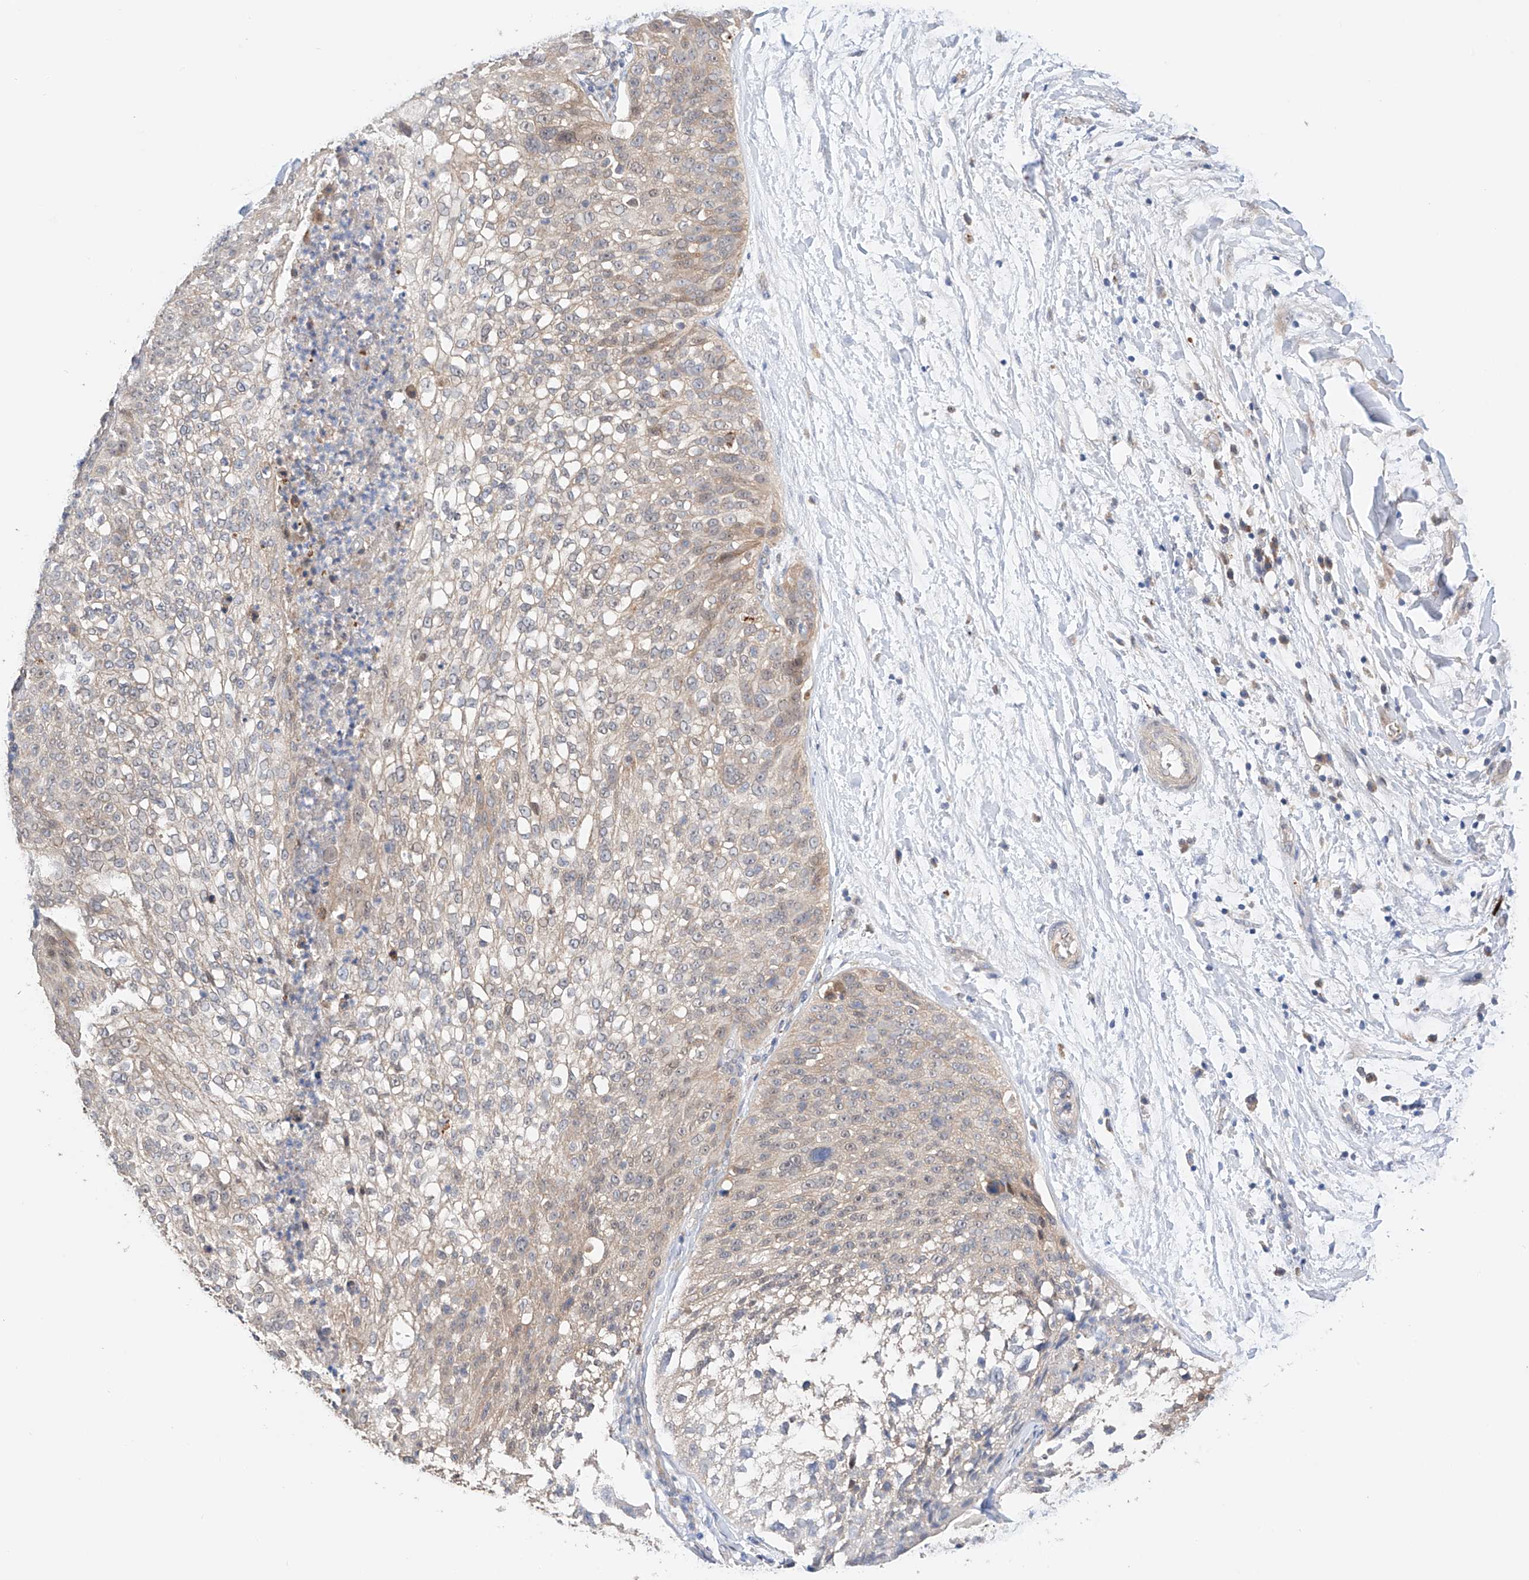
{"staining": {"intensity": "negative", "quantity": "none", "location": "none"}, "tissue": "lung cancer", "cell_type": "Tumor cells", "image_type": "cancer", "snomed": [{"axis": "morphology", "description": "Inflammation, NOS"}, {"axis": "morphology", "description": "Squamous cell carcinoma, NOS"}, {"axis": "topography", "description": "Lymph node"}, {"axis": "topography", "description": "Soft tissue"}, {"axis": "topography", "description": "Lung"}], "caption": "Immunohistochemical staining of lung cancer reveals no significant positivity in tumor cells.", "gene": "ZFHX2", "patient": {"sex": "male", "age": 66}}